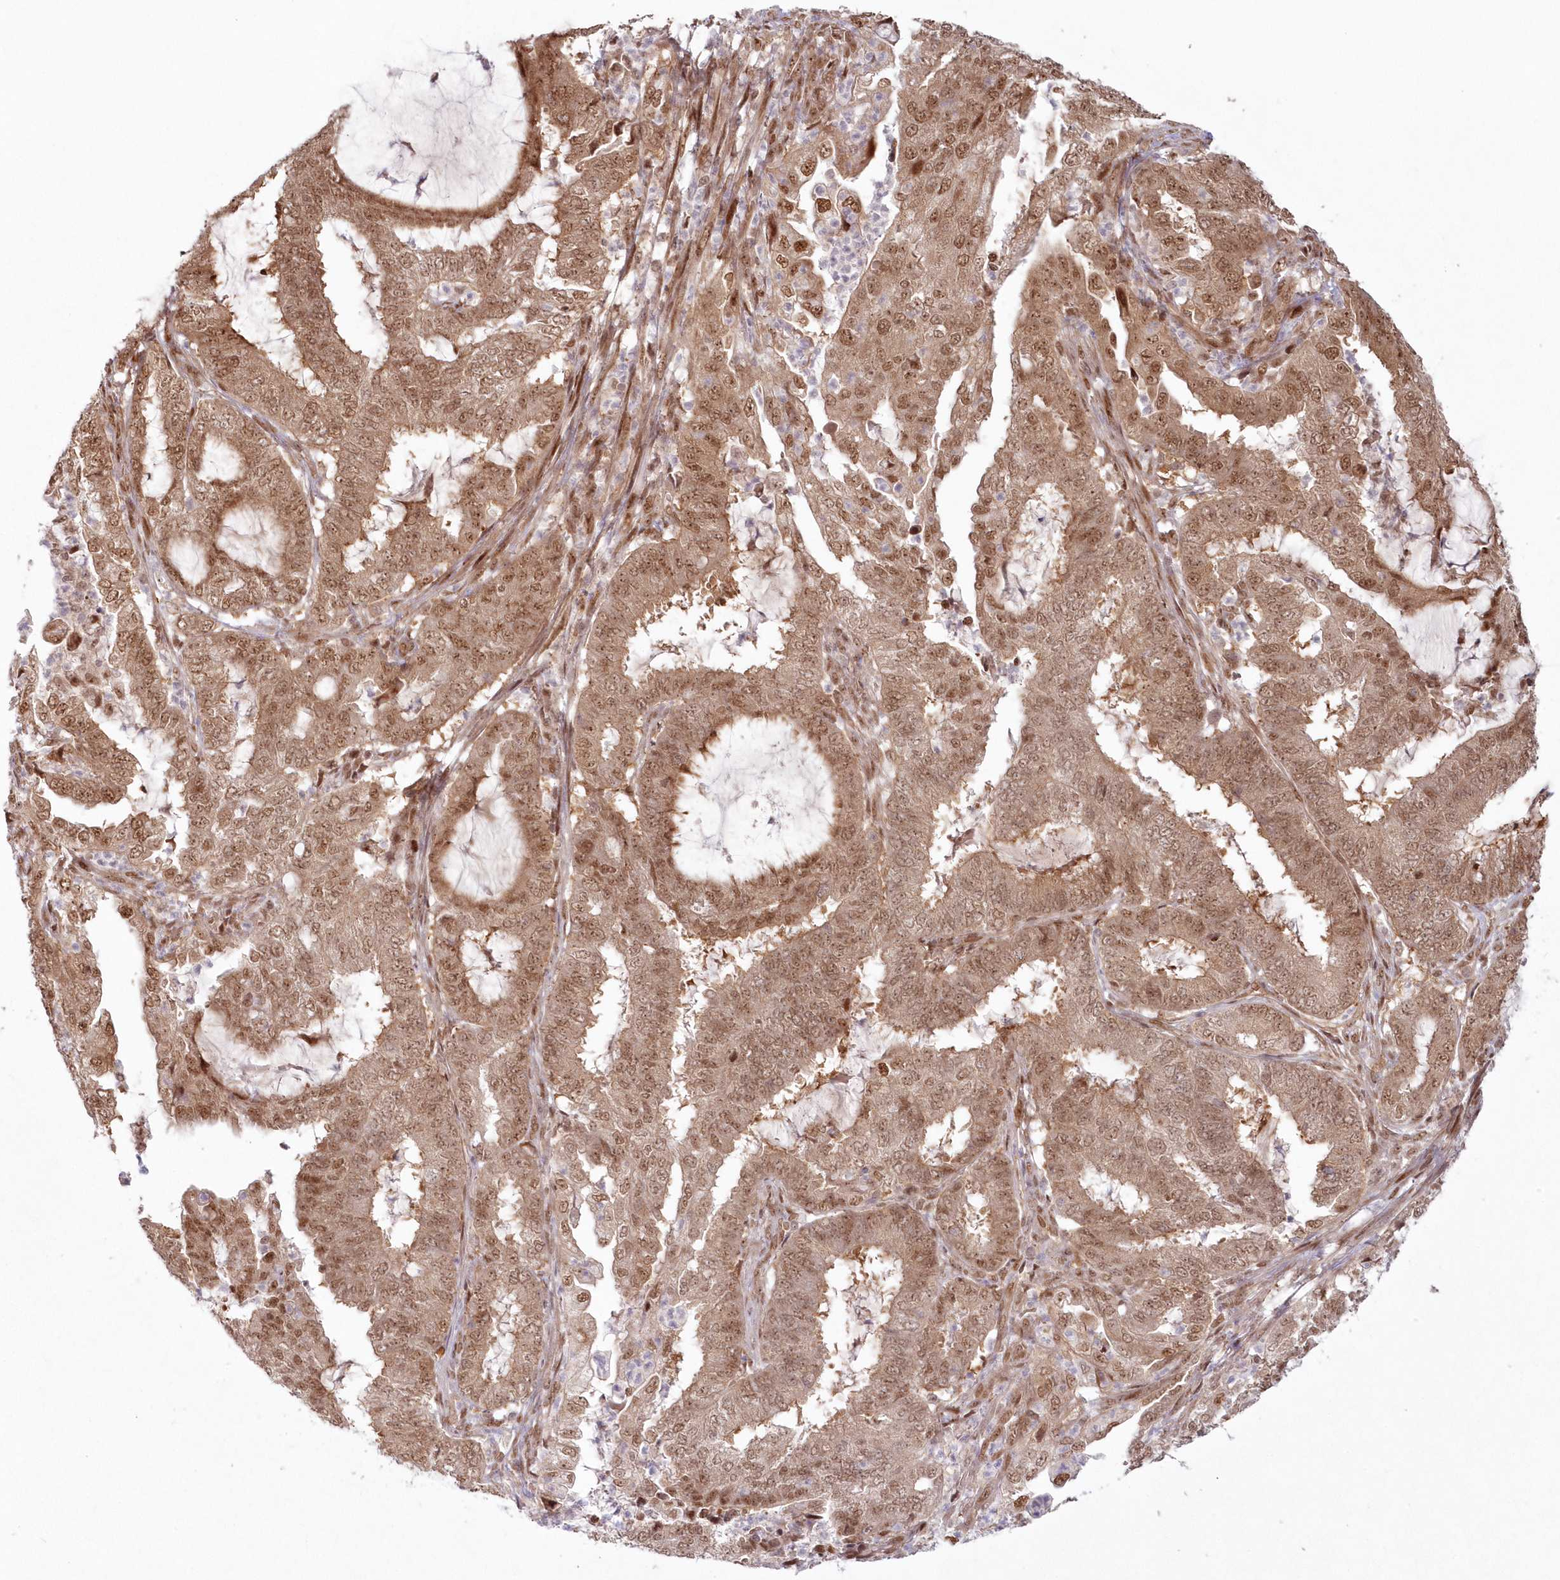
{"staining": {"intensity": "moderate", "quantity": ">75%", "location": "cytoplasmic/membranous,nuclear"}, "tissue": "endometrial cancer", "cell_type": "Tumor cells", "image_type": "cancer", "snomed": [{"axis": "morphology", "description": "Adenocarcinoma, NOS"}, {"axis": "topography", "description": "Endometrium"}], "caption": "Immunohistochemistry of endometrial cancer (adenocarcinoma) reveals medium levels of moderate cytoplasmic/membranous and nuclear positivity in about >75% of tumor cells.", "gene": "TOGARAM2", "patient": {"sex": "female", "age": 51}}